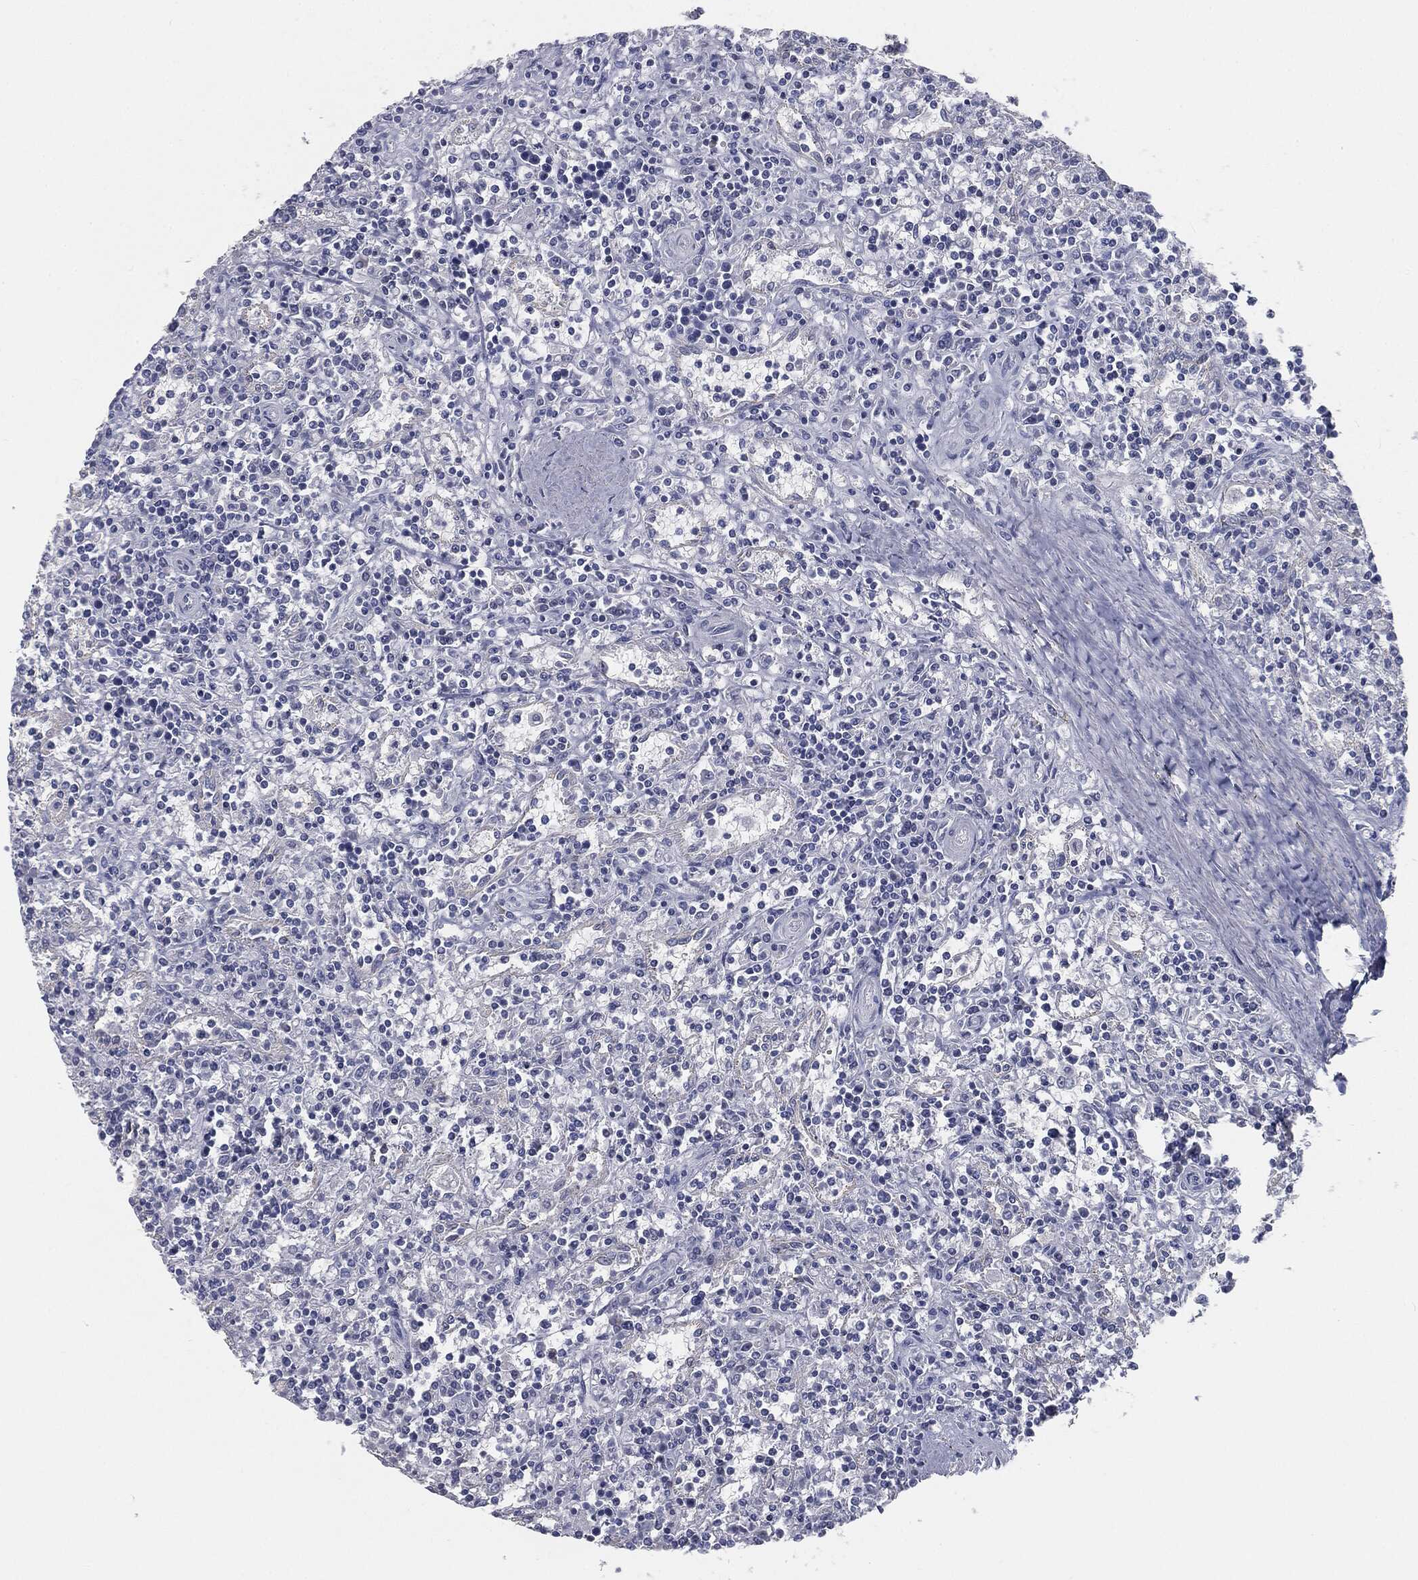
{"staining": {"intensity": "negative", "quantity": "none", "location": "none"}, "tissue": "lymphoma", "cell_type": "Tumor cells", "image_type": "cancer", "snomed": [{"axis": "morphology", "description": "Malignant lymphoma, non-Hodgkin's type, Low grade"}, {"axis": "topography", "description": "Spleen"}], "caption": "This is an immunohistochemistry micrograph of low-grade malignant lymphoma, non-Hodgkin's type. There is no expression in tumor cells.", "gene": "CAV3", "patient": {"sex": "male", "age": 62}}